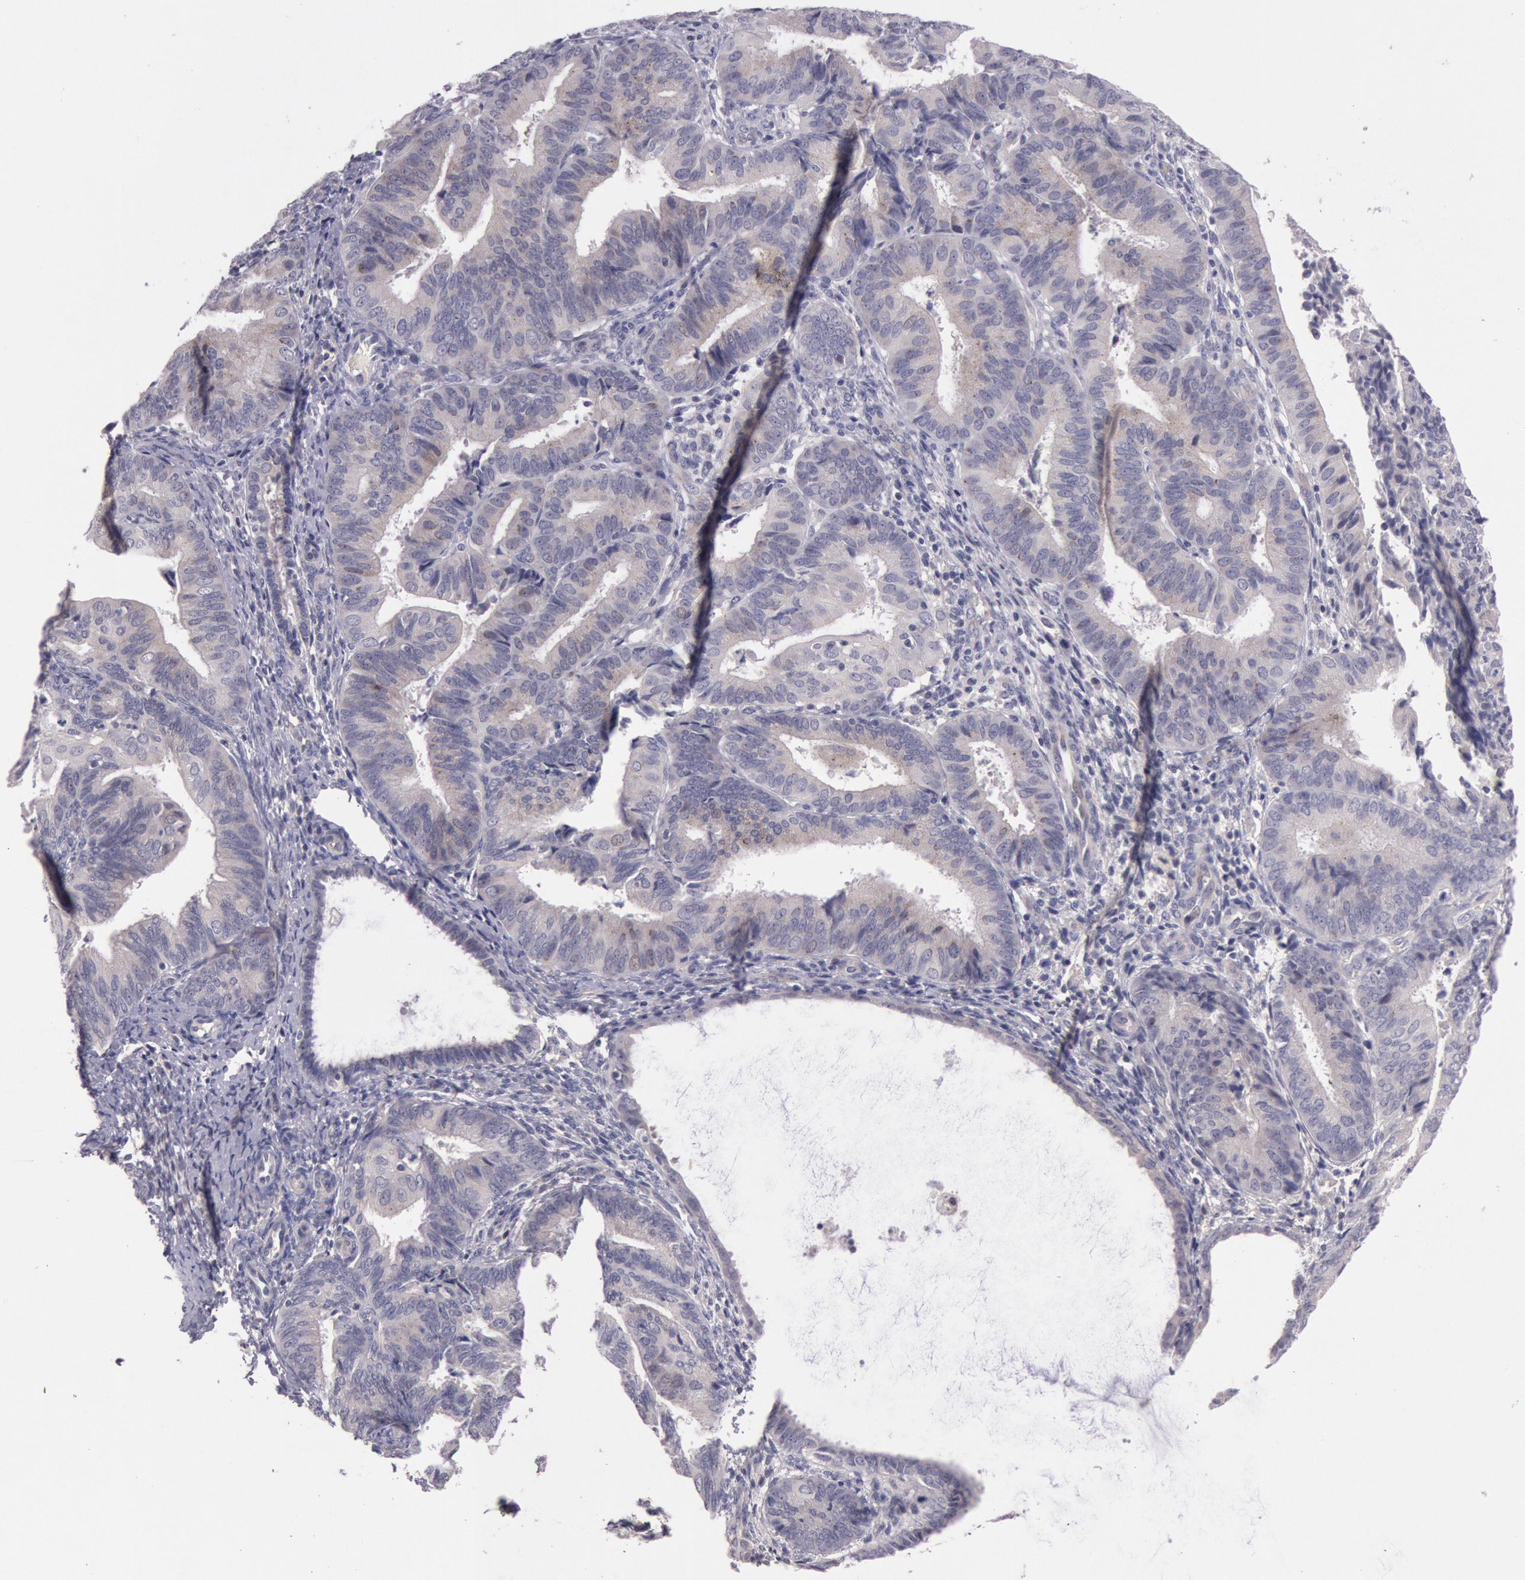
{"staining": {"intensity": "weak", "quantity": "25%-75%", "location": "cytoplasmic/membranous"}, "tissue": "endometrial cancer", "cell_type": "Tumor cells", "image_type": "cancer", "snomed": [{"axis": "morphology", "description": "Adenocarcinoma, NOS"}, {"axis": "topography", "description": "Endometrium"}], "caption": "An immunohistochemistry photomicrograph of tumor tissue is shown. Protein staining in brown shows weak cytoplasmic/membranous positivity in adenocarcinoma (endometrial) within tumor cells.", "gene": "TRIB2", "patient": {"sex": "female", "age": 63}}